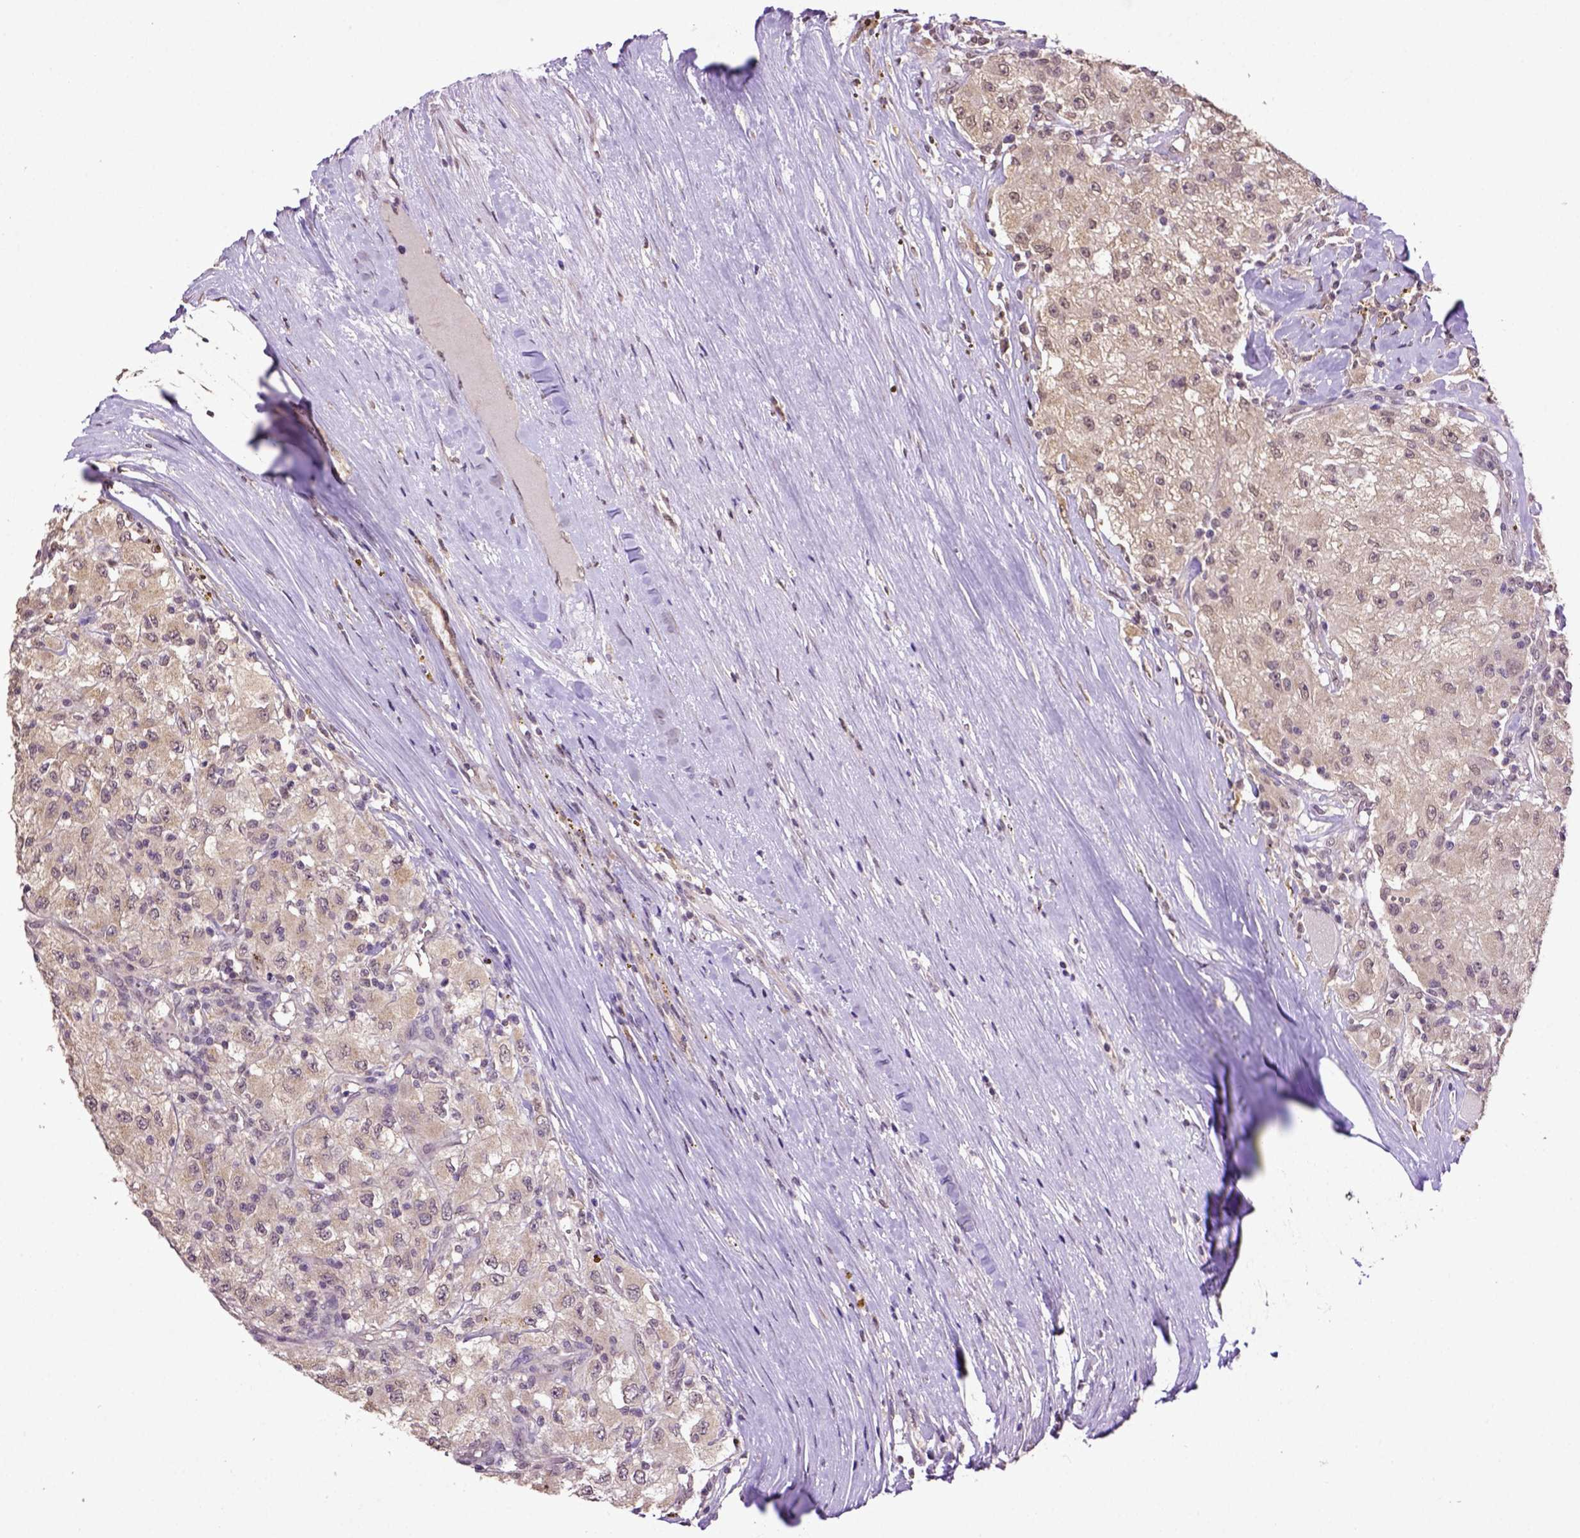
{"staining": {"intensity": "weak", "quantity": ">75%", "location": "cytoplasmic/membranous"}, "tissue": "renal cancer", "cell_type": "Tumor cells", "image_type": "cancer", "snomed": [{"axis": "morphology", "description": "Adenocarcinoma, NOS"}, {"axis": "topography", "description": "Kidney"}], "caption": "A high-resolution photomicrograph shows immunohistochemistry (IHC) staining of adenocarcinoma (renal), which demonstrates weak cytoplasmic/membranous staining in approximately >75% of tumor cells.", "gene": "WDR17", "patient": {"sex": "female", "age": 67}}